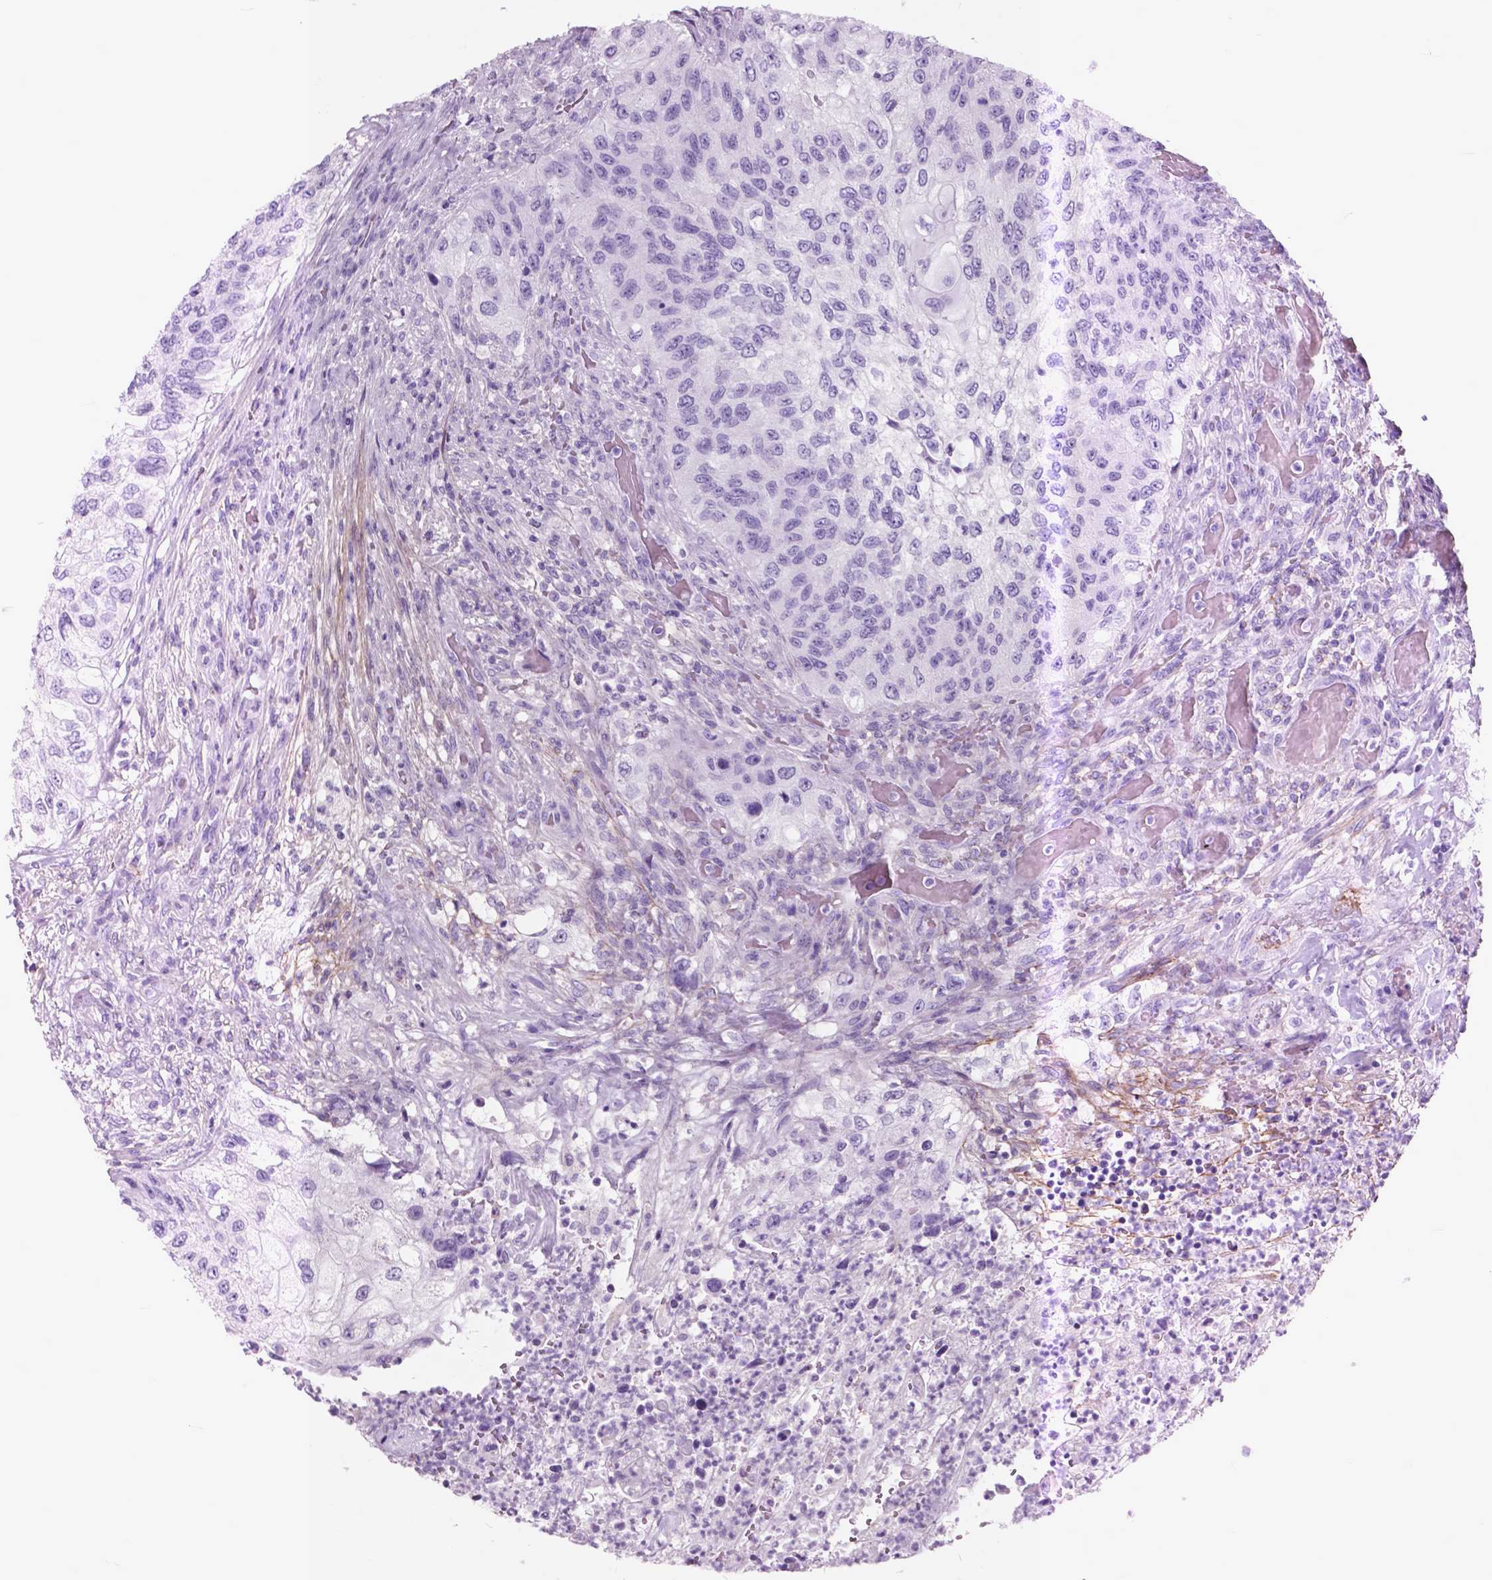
{"staining": {"intensity": "negative", "quantity": "none", "location": "none"}, "tissue": "urothelial cancer", "cell_type": "Tumor cells", "image_type": "cancer", "snomed": [{"axis": "morphology", "description": "Urothelial carcinoma, High grade"}, {"axis": "topography", "description": "Urinary bladder"}], "caption": "IHC of human urothelial carcinoma (high-grade) shows no staining in tumor cells.", "gene": "GDF9", "patient": {"sex": "female", "age": 60}}